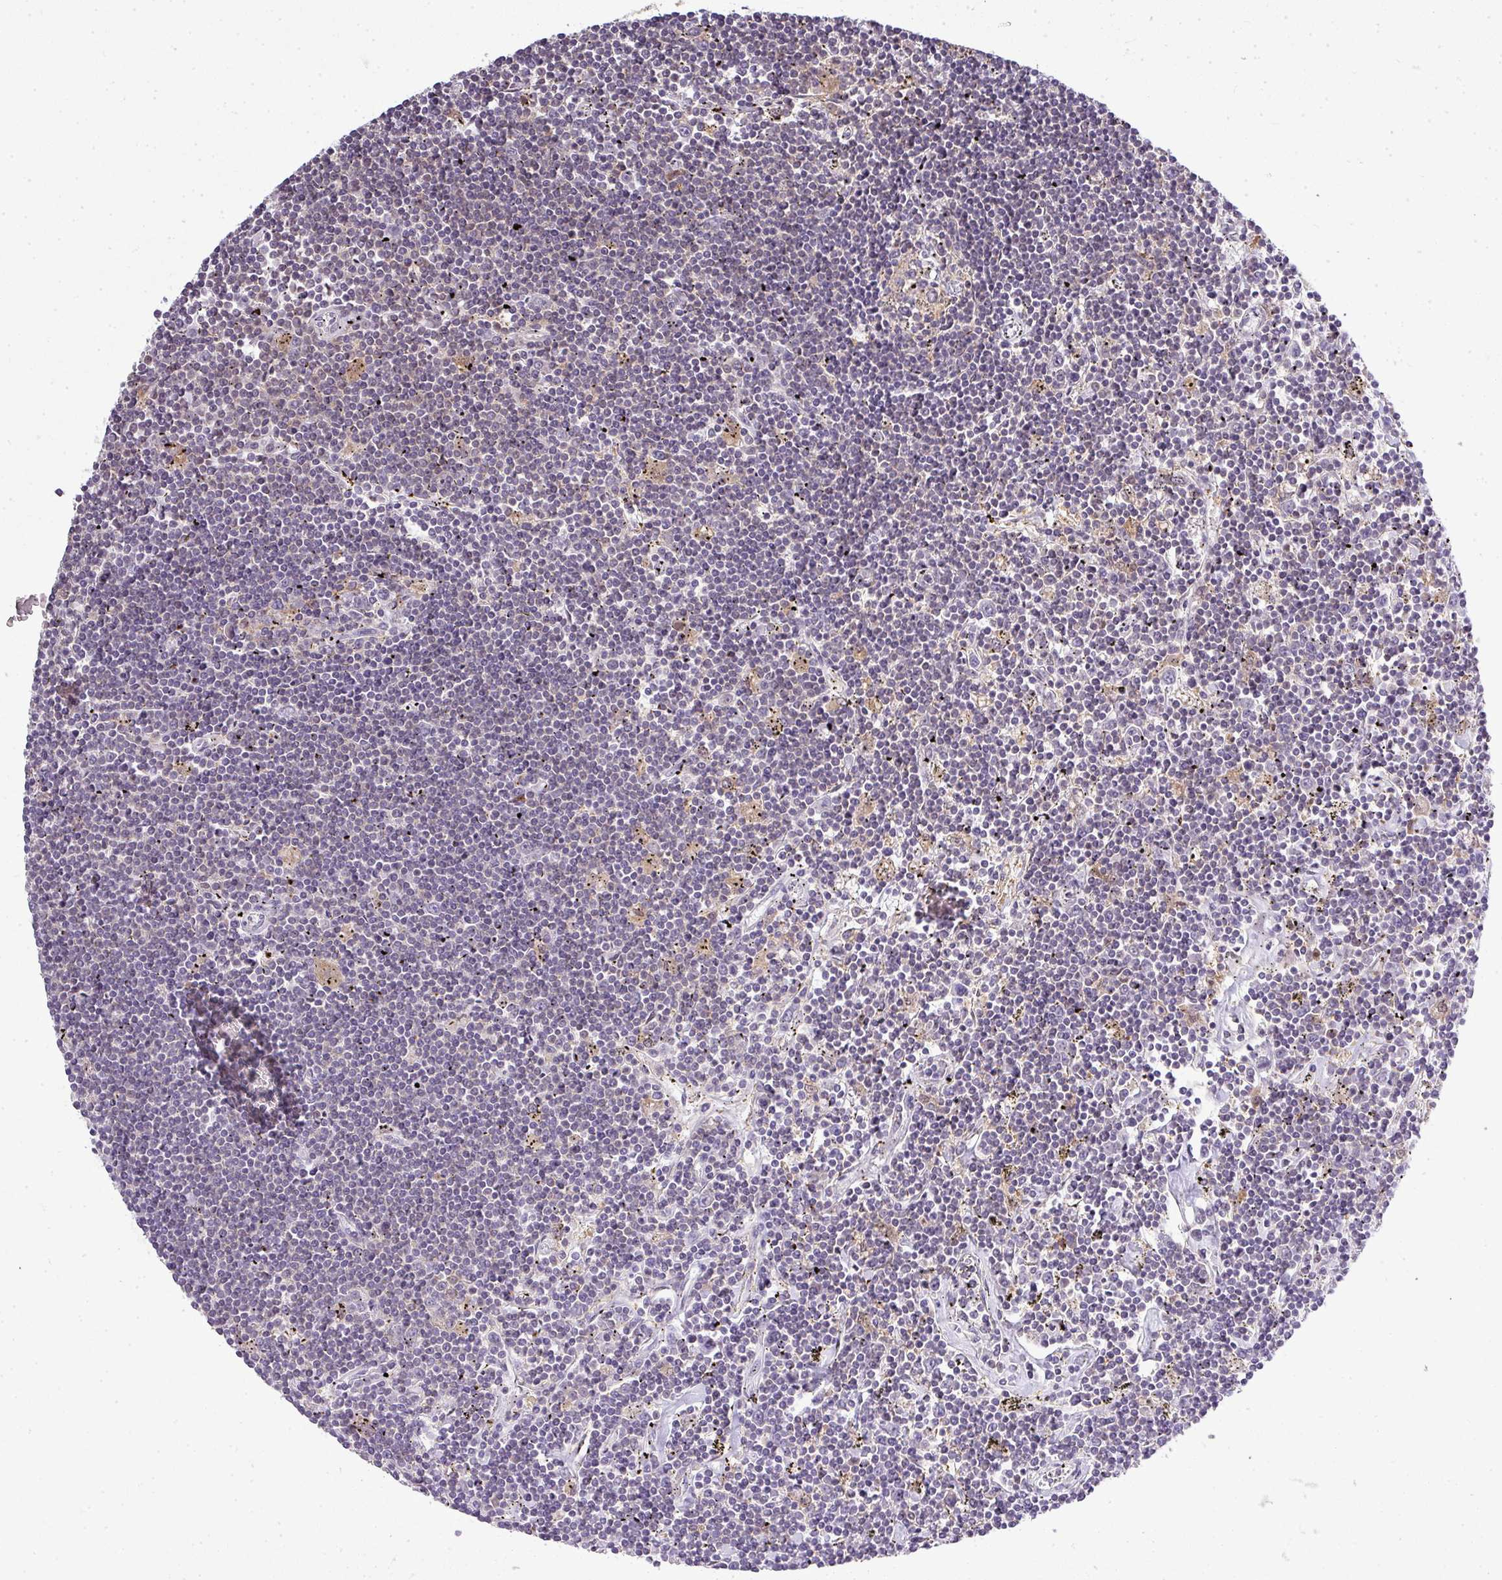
{"staining": {"intensity": "negative", "quantity": "none", "location": "none"}, "tissue": "lymphoma", "cell_type": "Tumor cells", "image_type": "cancer", "snomed": [{"axis": "morphology", "description": "Malignant lymphoma, non-Hodgkin's type, Low grade"}, {"axis": "topography", "description": "Spleen"}], "caption": "An immunohistochemistry (IHC) histopathology image of malignant lymphoma, non-Hodgkin's type (low-grade) is shown. There is no staining in tumor cells of malignant lymphoma, non-Hodgkin's type (low-grade).", "gene": "STAT5A", "patient": {"sex": "male", "age": 76}}